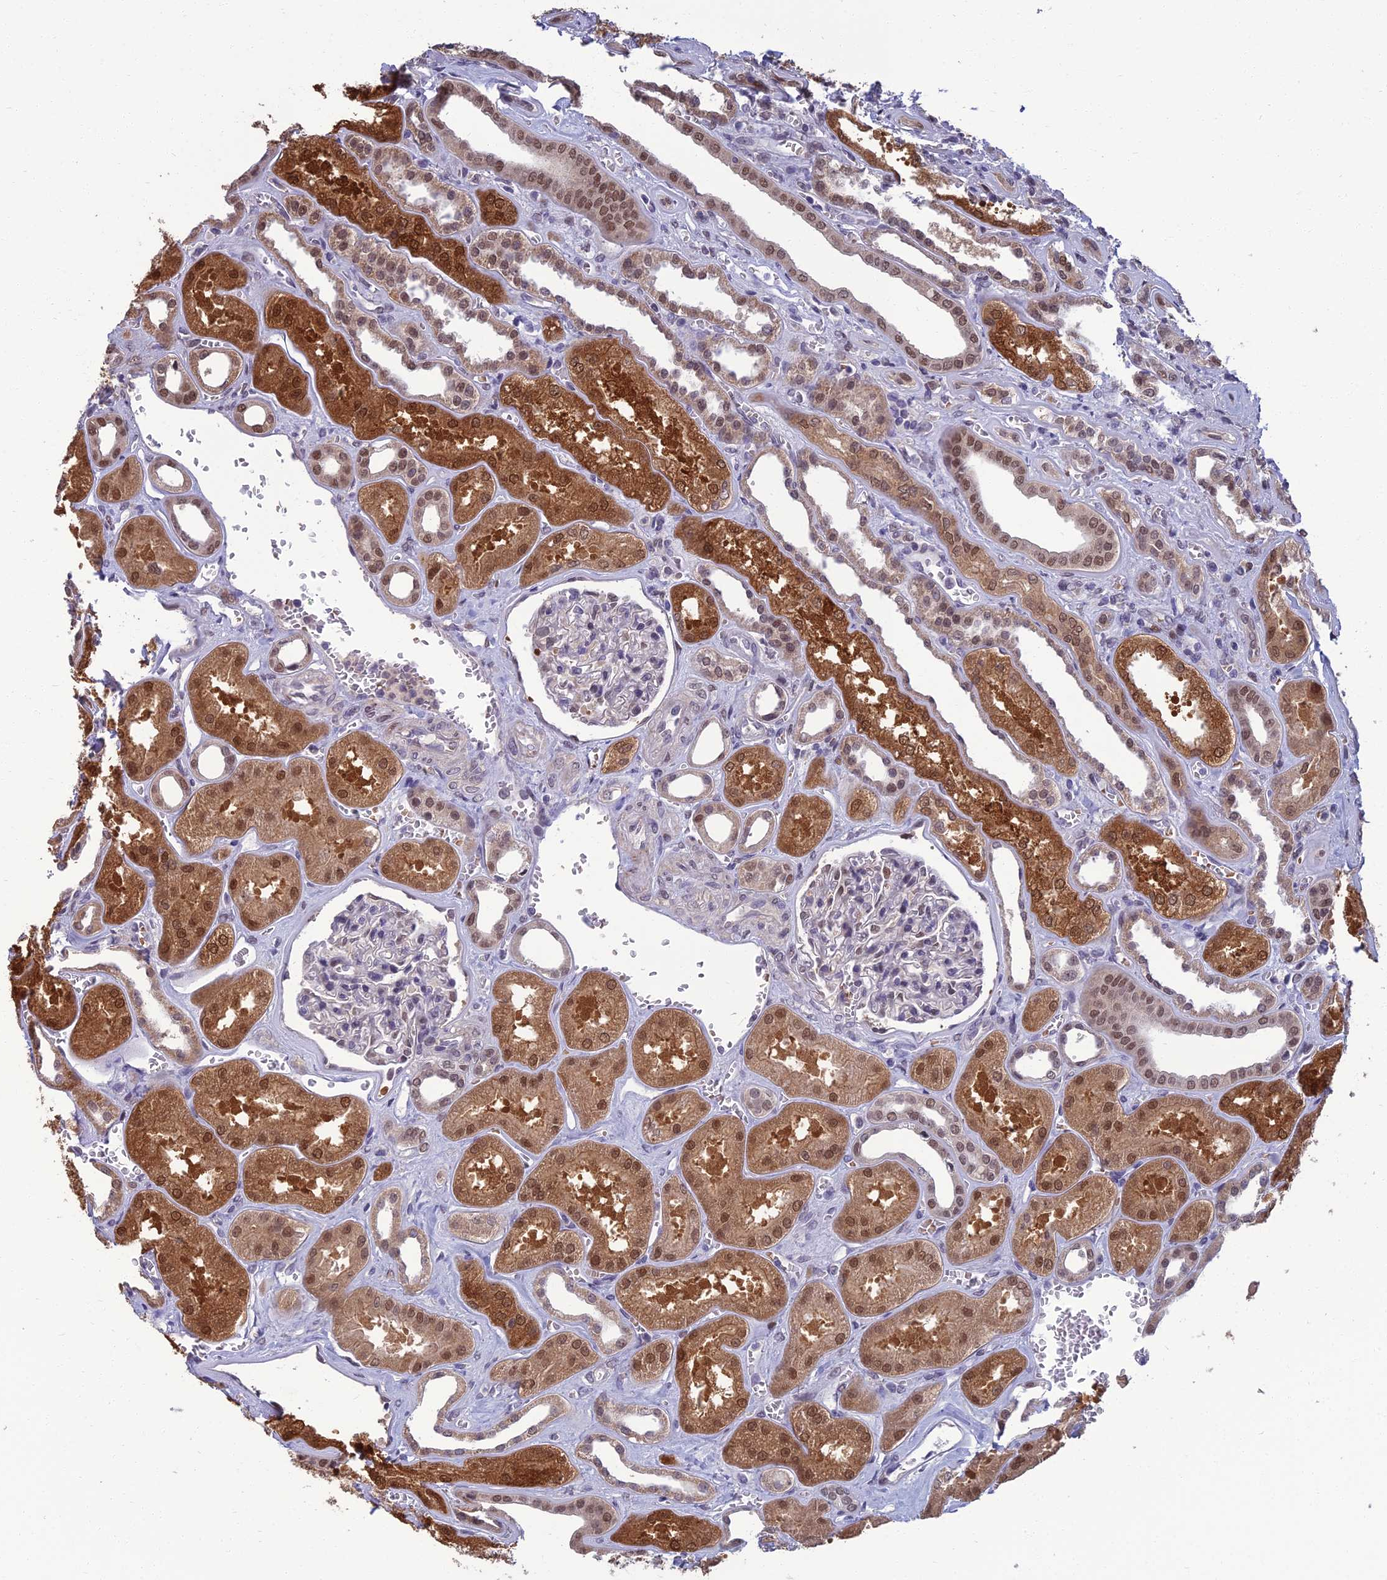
{"staining": {"intensity": "moderate", "quantity": "<25%", "location": "nuclear"}, "tissue": "kidney", "cell_type": "Cells in glomeruli", "image_type": "normal", "snomed": [{"axis": "morphology", "description": "Normal tissue, NOS"}, {"axis": "morphology", "description": "Adenocarcinoma, NOS"}, {"axis": "topography", "description": "Kidney"}], "caption": "Kidney stained with DAB immunohistochemistry exhibits low levels of moderate nuclear staining in approximately <25% of cells in glomeruli.", "gene": "NR4A3", "patient": {"sex": "female", "age": 68}}